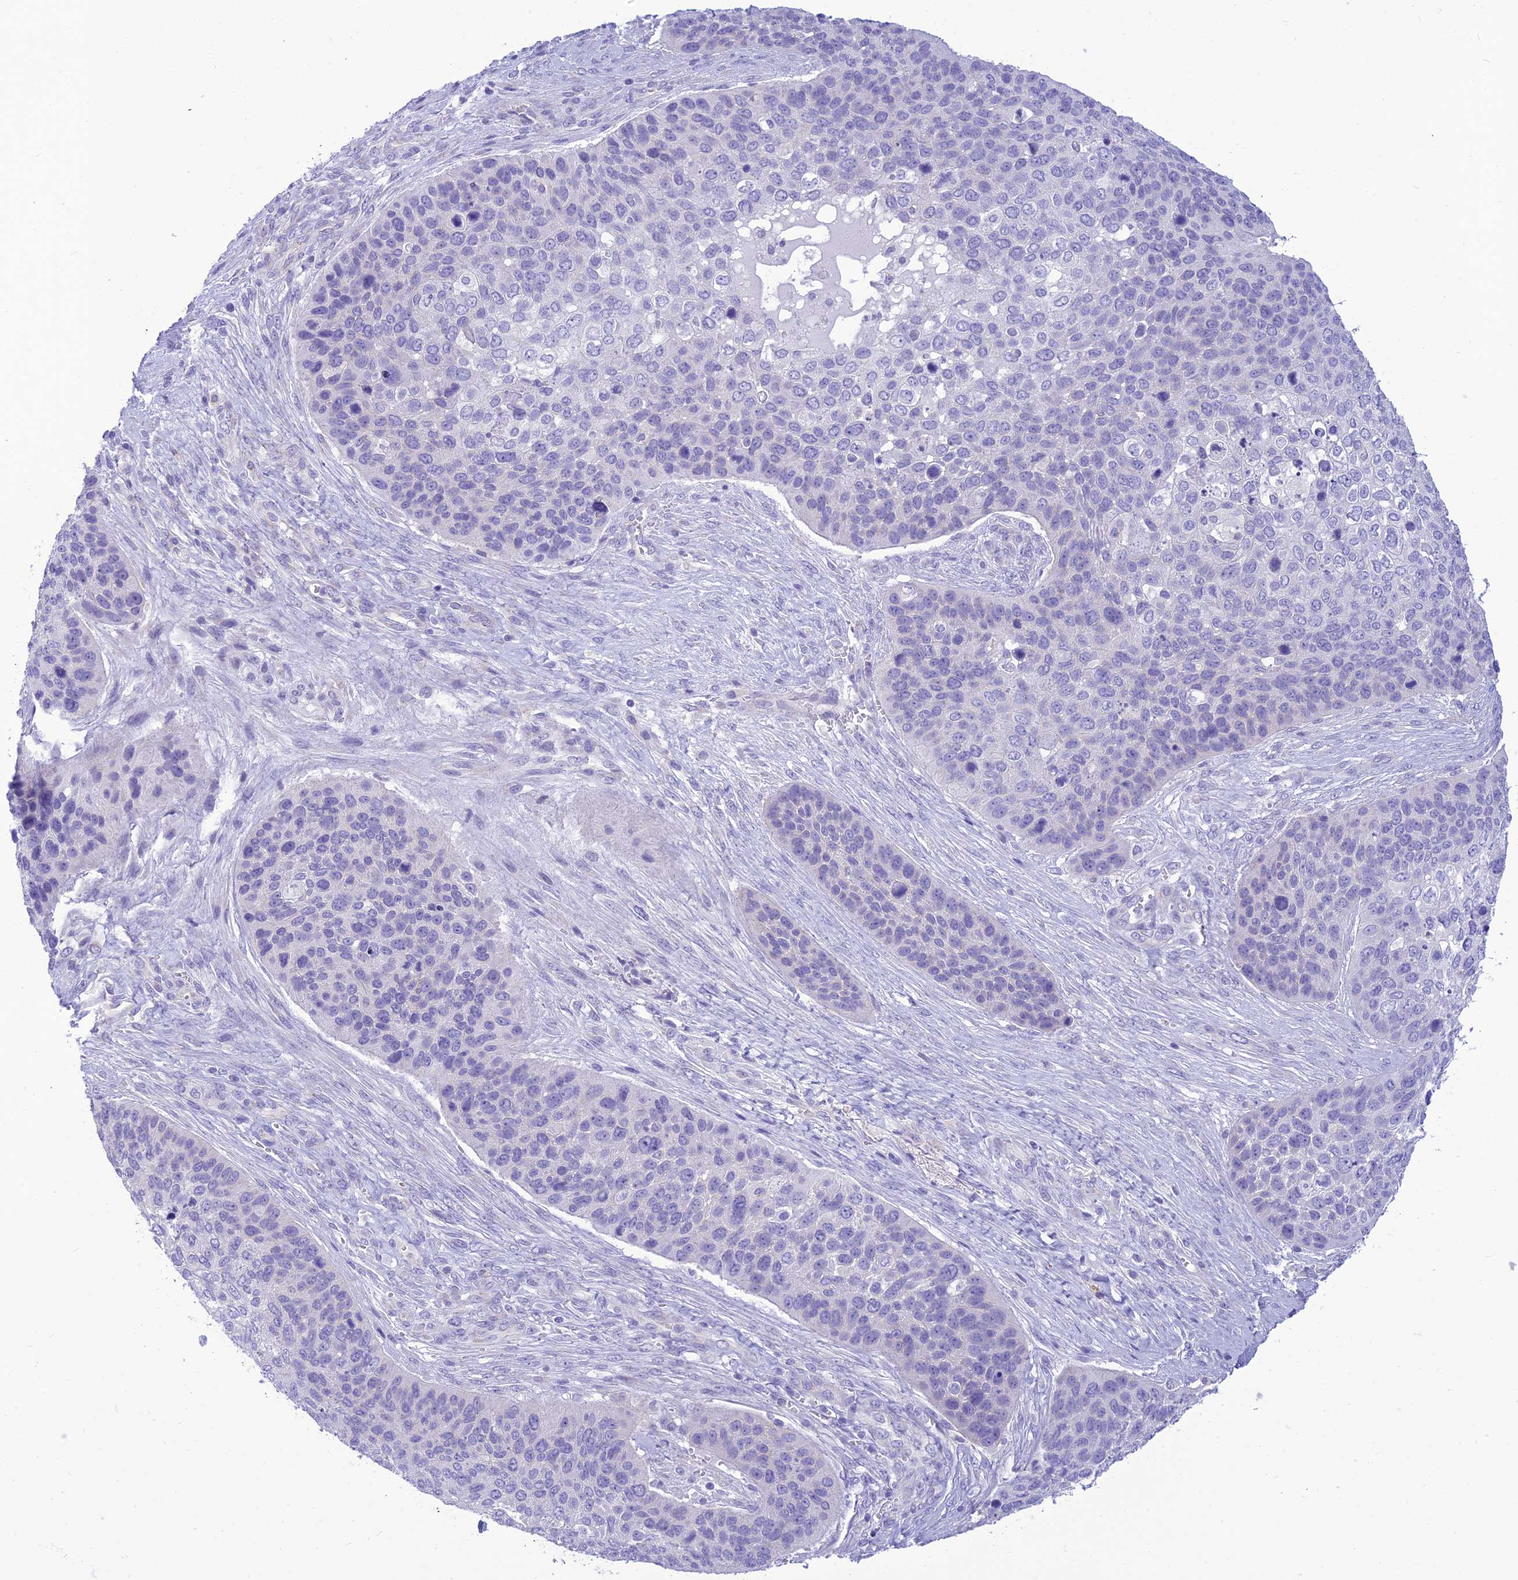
{"staining": {"intensity": "negative", "quantity": "none", "location": "none"}, "tissue": "skin cancer", "cell_type": "Tumor cells", "image_type": "cancer", "snomed": [{"axis": "morphology", "description": "Basal cell carcinoma"}, {"axis": "topography", "description": "Skin"}], "caption": "High magnification brightfield microscopy of skin cancer (basal cell carcinoma) stained with DAB (3,3'-diaminobenzidine) (brown) and counterstained with hematoxylin (blue): tumor cells show no significant staining. (Stains: DAB (3,3'-diaminobenzidine) immunohistochemistry with hematoxylin counter stain, Microscopy: brightfield microscopy at high magnification).", "gene": "DHDH", "patient": {"sex": "female", "age": 74}}